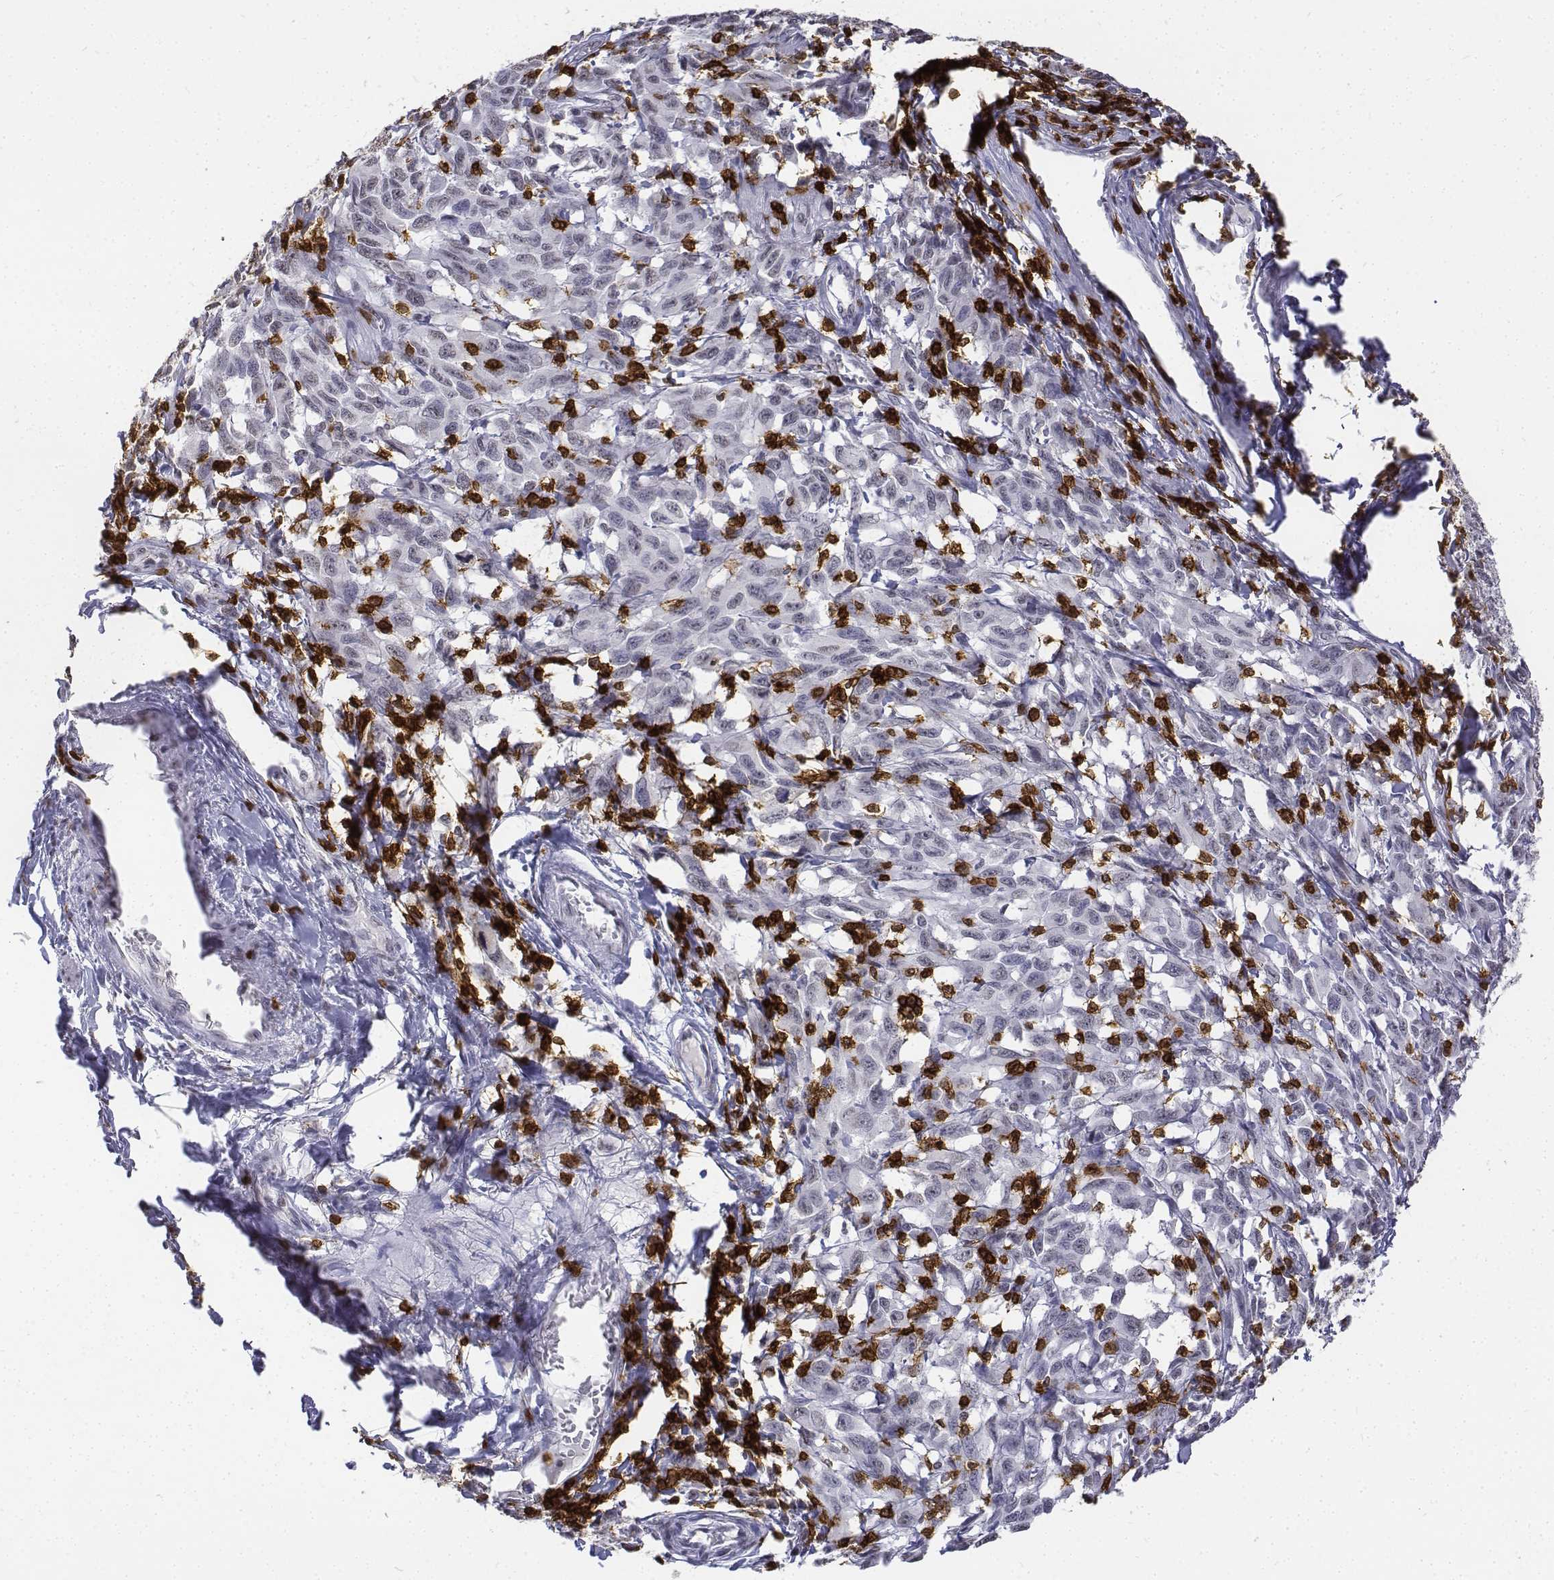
{"staining": {"intensity": "negative", "quantity": "none", "location": "none"}, "tissue": "melanoma", "cell_type": "Tumor cells", "image_type": "cancer", "snomed": [{"axis": "morphology", "description": "Malignant melanoma, NOS"}, {"axis": "topography", "description": "Vulva, labia, clitoris and Bartholin´s gland, NO"}], "caption": "Histopathology image shows no protein expression in tumor cells of melanoma tissue.", "gene": "CD3E", "patient": {"sex": "female", "age": 75}}